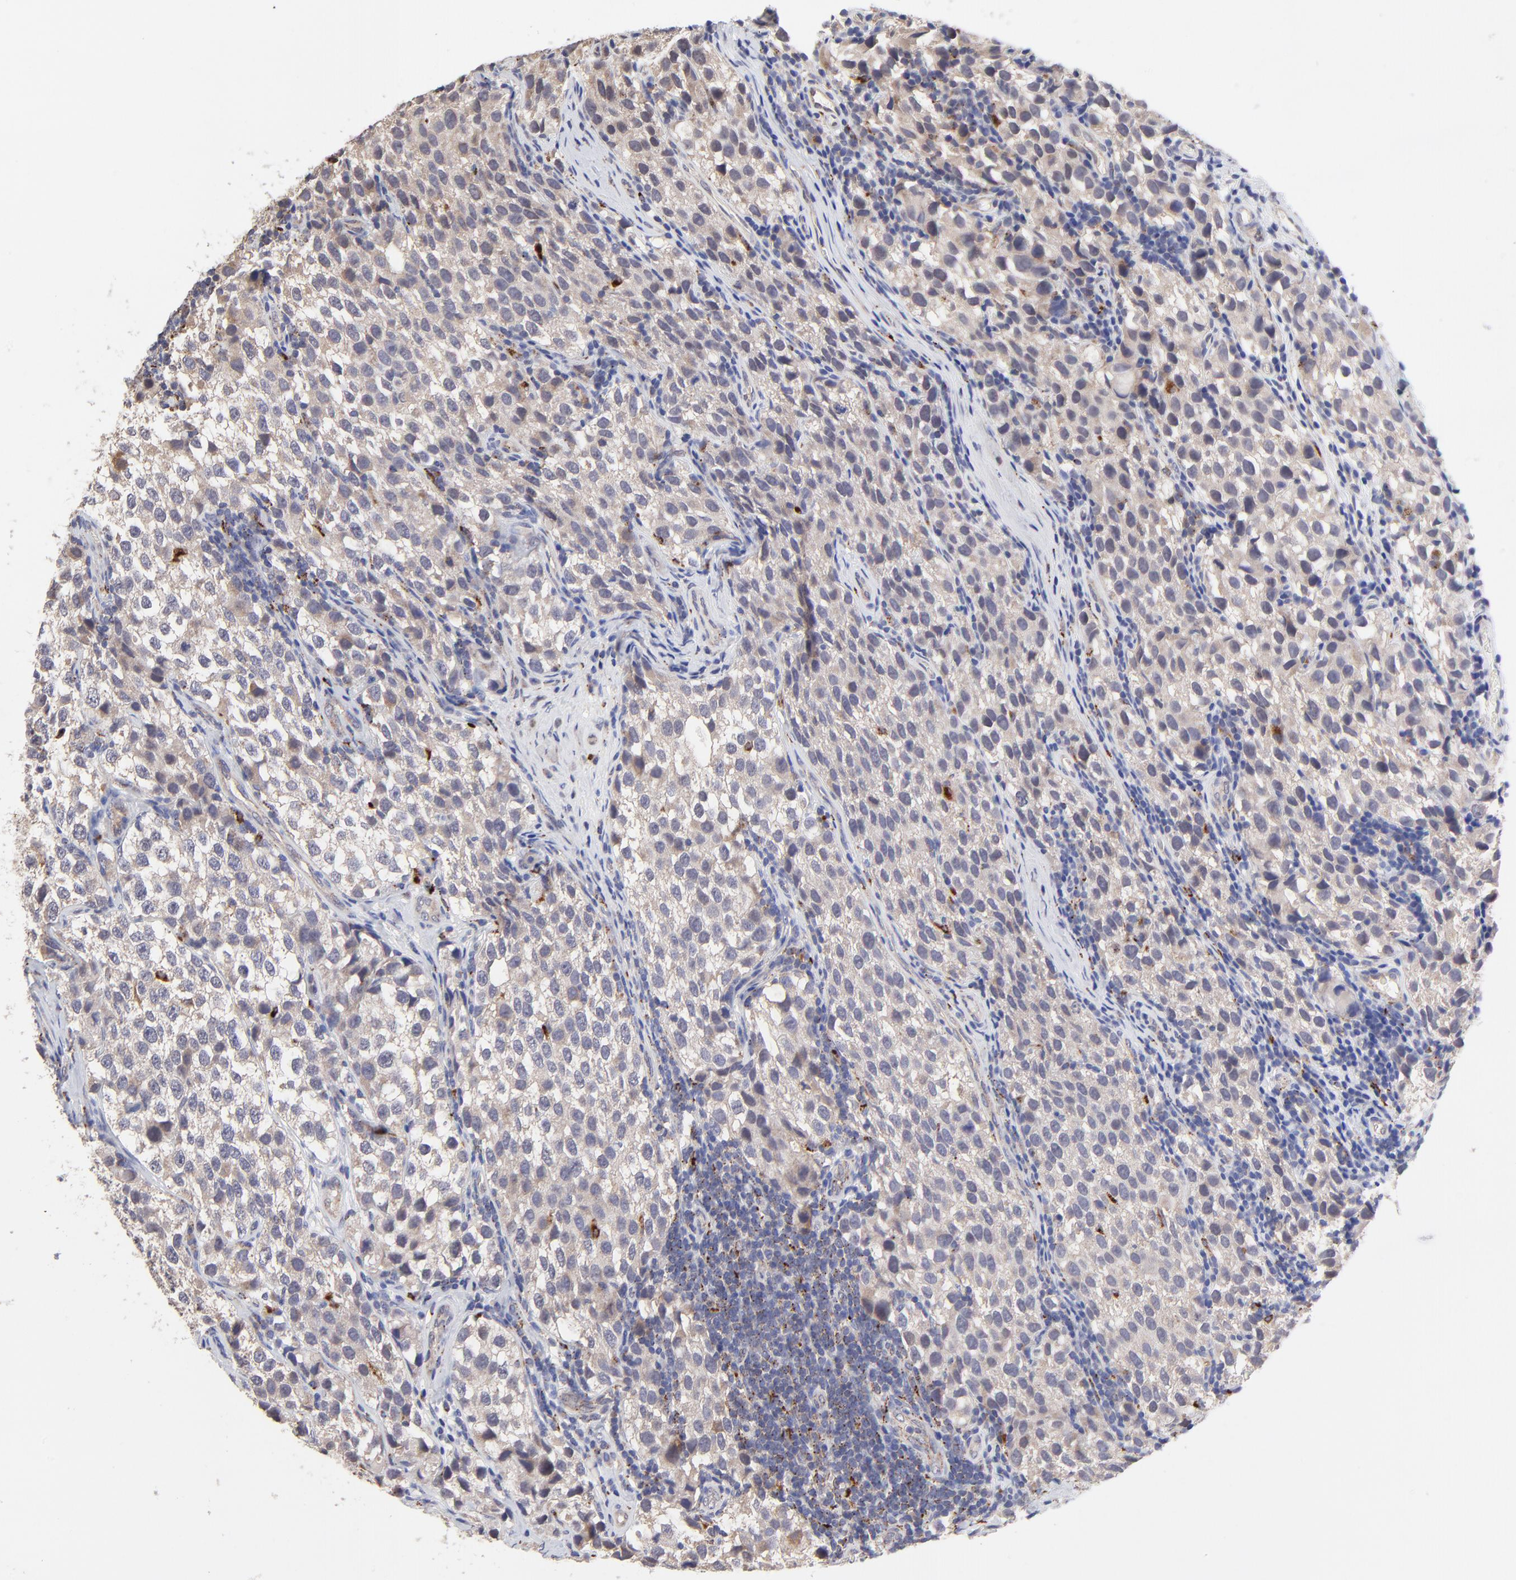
{"staining": {"intensity": "weak", "quantity": "<25%", "location": "cytoplasmic/membranous"}, "tissue": "testis cancer", "cell_type": "Tumor cells", "image_type": "cancer", "snomed": [{"axis": "morphology", "description": "Seminoma, NOS"}, {"axis": "topography", "description": "Testis"}], "caption": "An image of testis cancer stained for a protein exhibits no brown staining in tumor cells.", "gene": "PDE4B", "patient": {"sex": "male", "age": 39}}